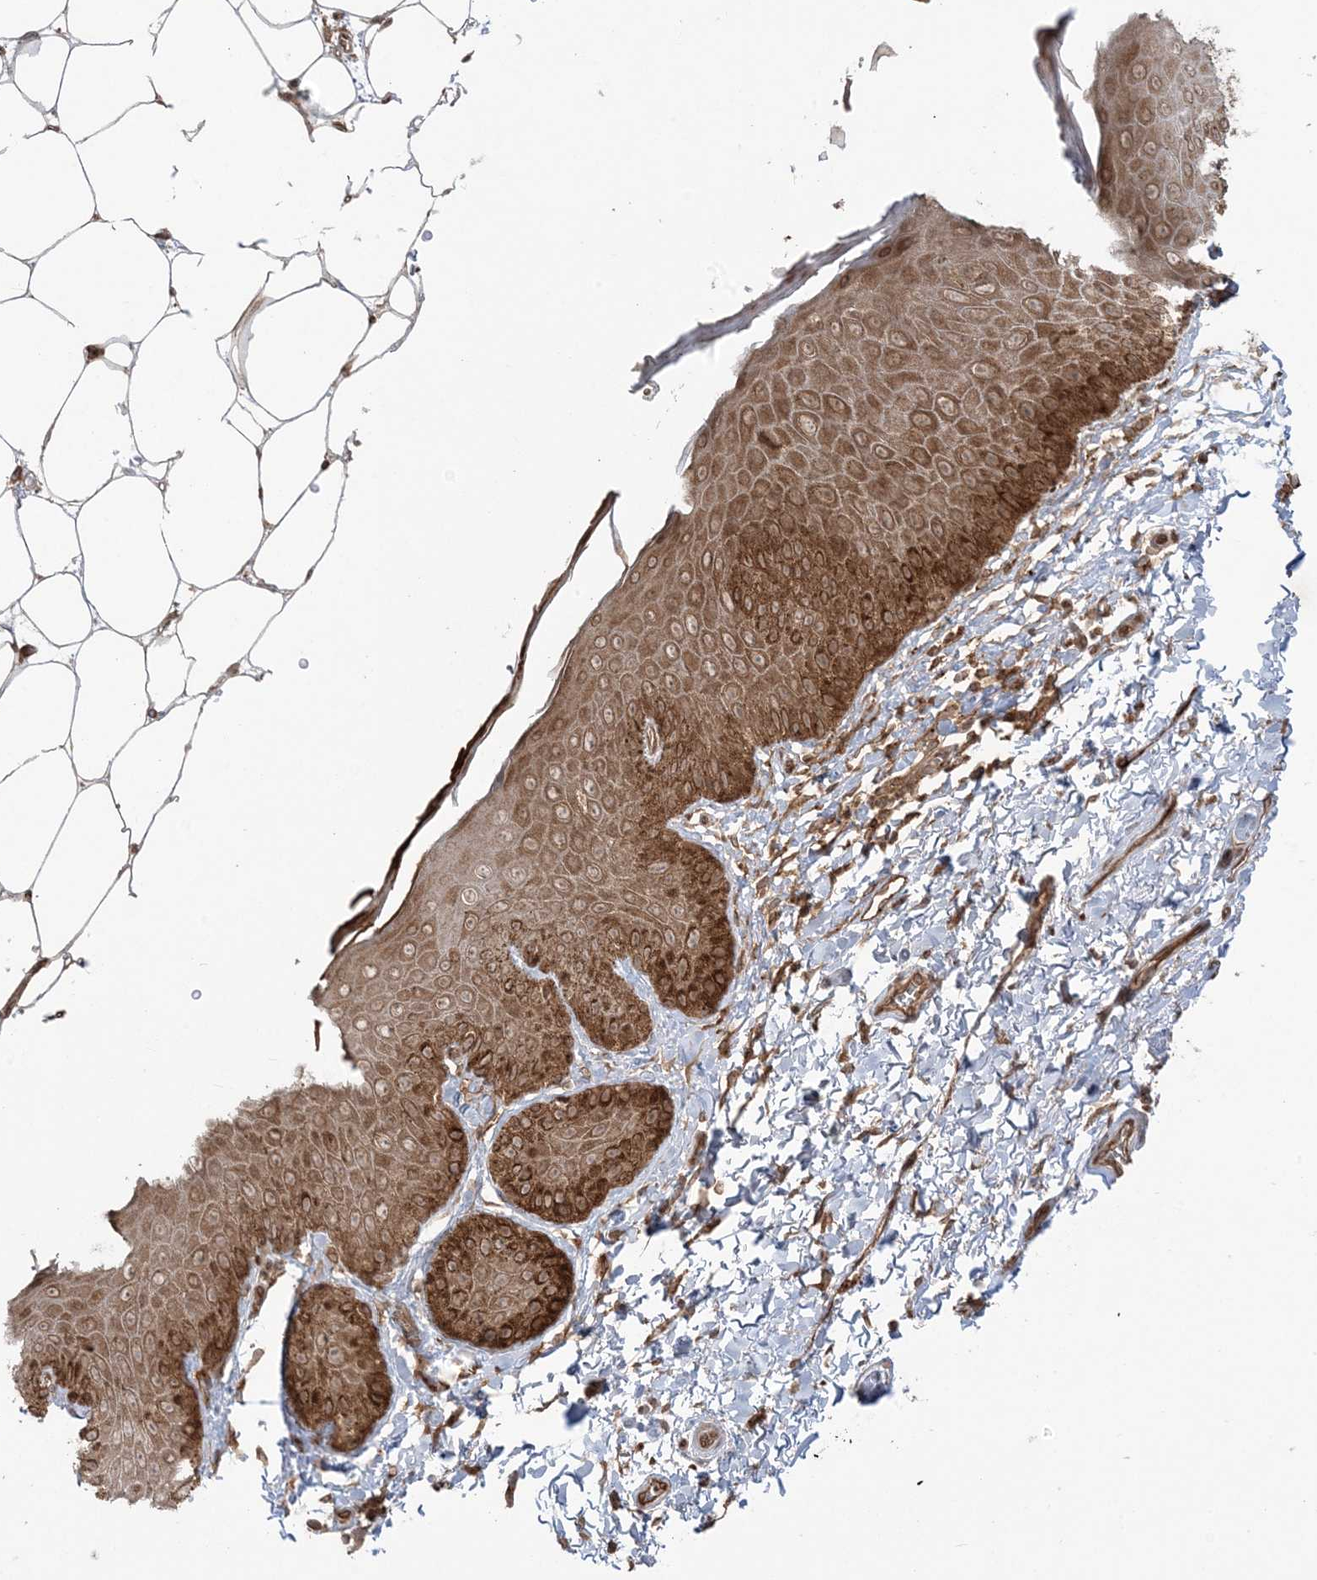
{"staining": {"intensity": "moderate", "quantity": ">75%", "location": "cytoplasmic/membranous"}, "tissue": "skin", "cell_type": "Epidermal cells", "image_type": "normal", "snomed": [{"axis": "morphology", "description": "Normal tissue, NOS"}, {"axis": "topography", "description": "Anal"}], "caption": "Skin stained for a protein (brown) shows moderate cytoplasmic/membranous positive staining in approximately >75% of epidermal cells.", "gene": "DDX19B", "patient": {"sex": "male", "age": 44}}